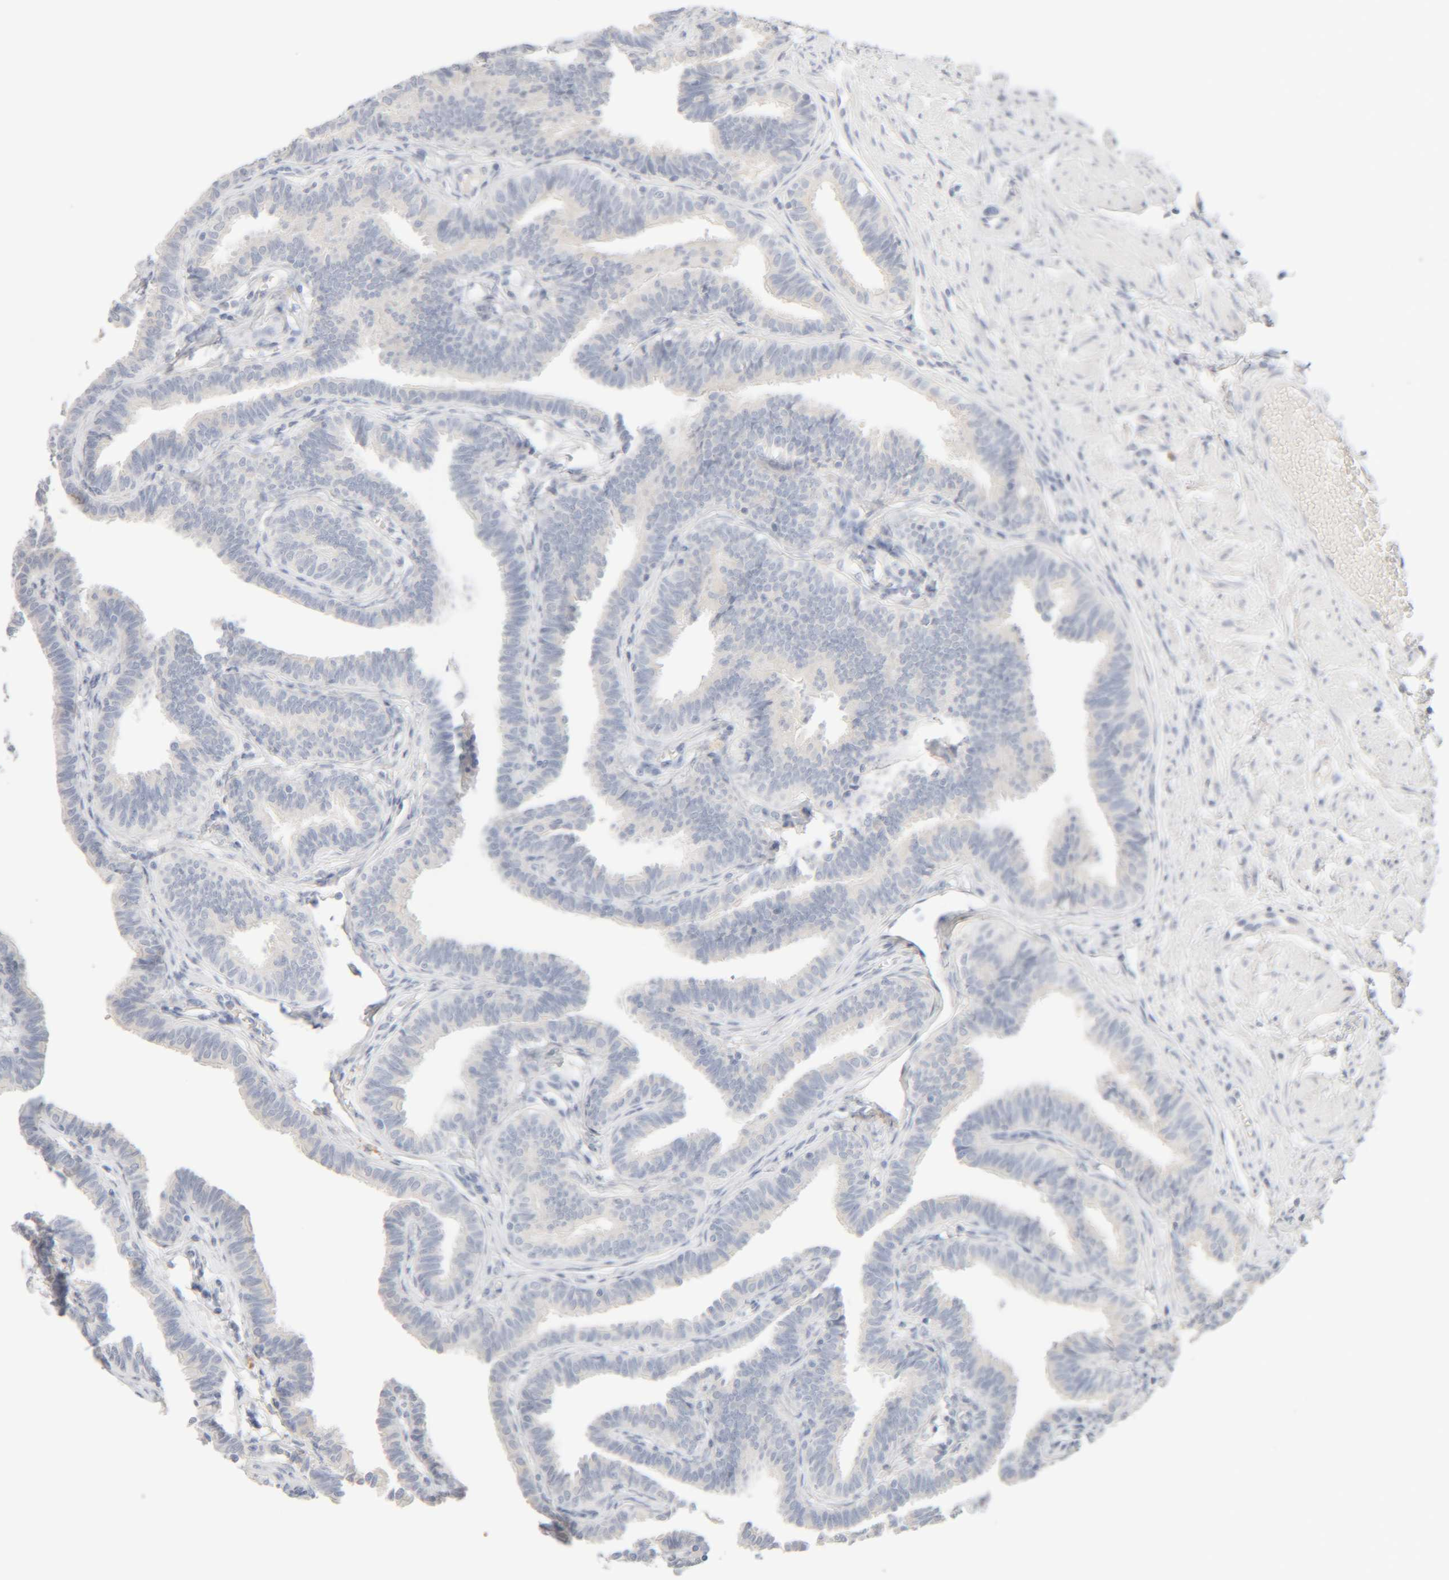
{"staining": {"intensity": "negative", "quantity": "none", "location": "none"}, "tissue": "fallopian tube", "cell_type": "Glandular cells", "image_type": "normal", "snomed": [{"axis": "morphology", "description": "Normal tissue, NOS"}, {"axis": "topography", "description": "Fallopian tube"}, {"axis": "topography", "description": "Ovary"}], "caption": "A high-resolution photomicrograph shows immunohistochemistry staining of unremarkable fallopian tube, which shows no significant positivity in glandular cells. (DAB immunohistochemistry (IHC) with hematoxylin counter stain).", "gene": "RIDA", "patient": {"sex": "female", "age": 23}}